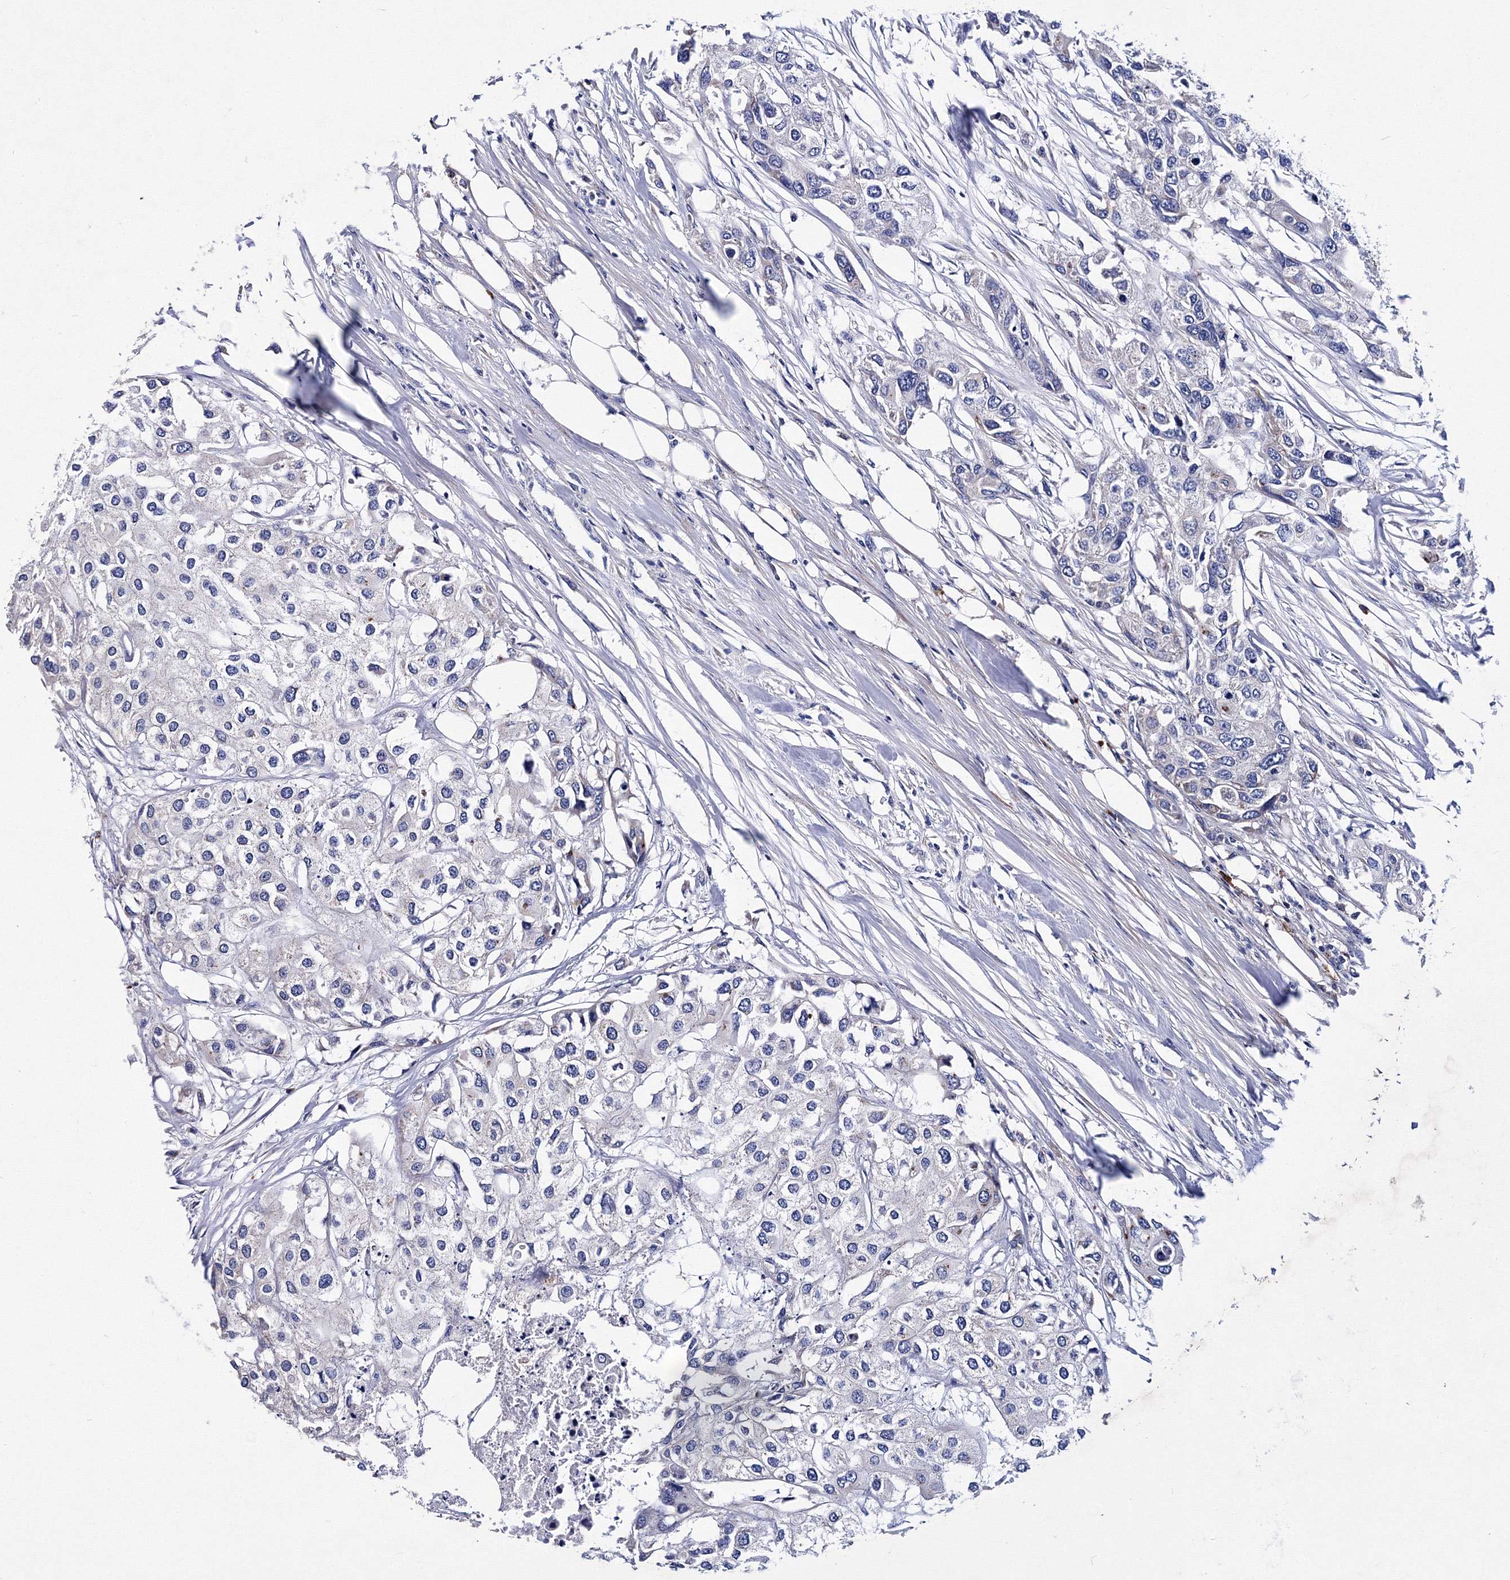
{"staining": {"intensity": "negative", "quantity": "none", "location": "none"}, "tissue": "urothelial cancer", "cell_type": "Tumor cells", "image_type": "cancer", "snomed": [{"axis": "morphology", "description": "Urothelial carcinoma, High grade"}, {"axis": "topography", "description": "Urinary bladder"}], "caption": "This histopathology image is of urothelial carcinoma (high-grade) stained with IHC to label a protein in brown with the nuclei are counter-stained blue. There is no expression in tumor cells. Nuclei are stained in blue.", "gene": "TRPM2", "patient": {"sex": "male", "age": 64}}